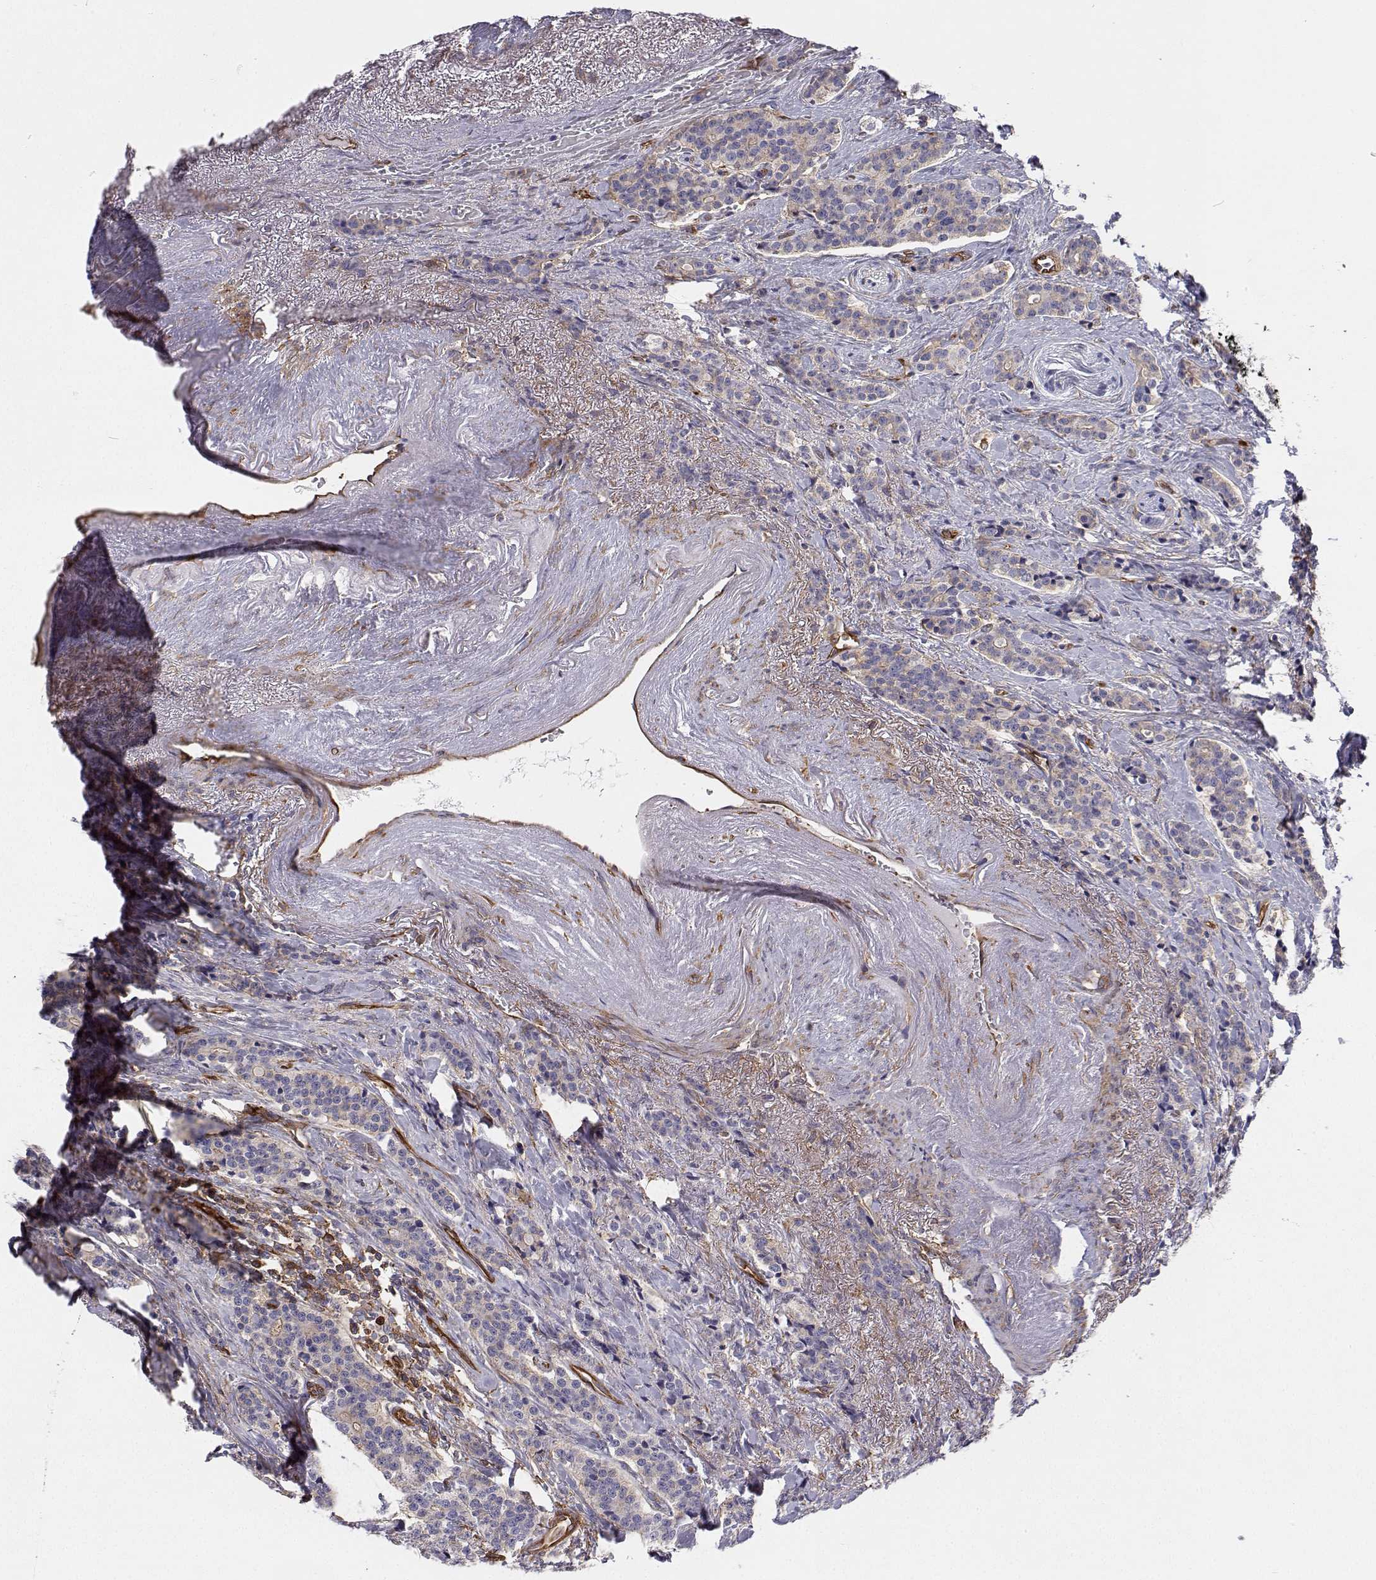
{"staining": {"intensity": "negative", "quantity": "none", "location": "none"}, "tissue": "carcinoid", "cell_type": "Tumor cells", "image_type": "cancer", "snomed": [{"axis": "morphology", "description": "Carcinoid, malignant, NOS"}, {"axis": "topography", "description": "Small intestine"}], "caption": "Malignant carcinoid stained for a protein using IHC displays no positivity tumor cells.", "gene": "MYH9", "patient": {"sex": "female", "age": 73}}